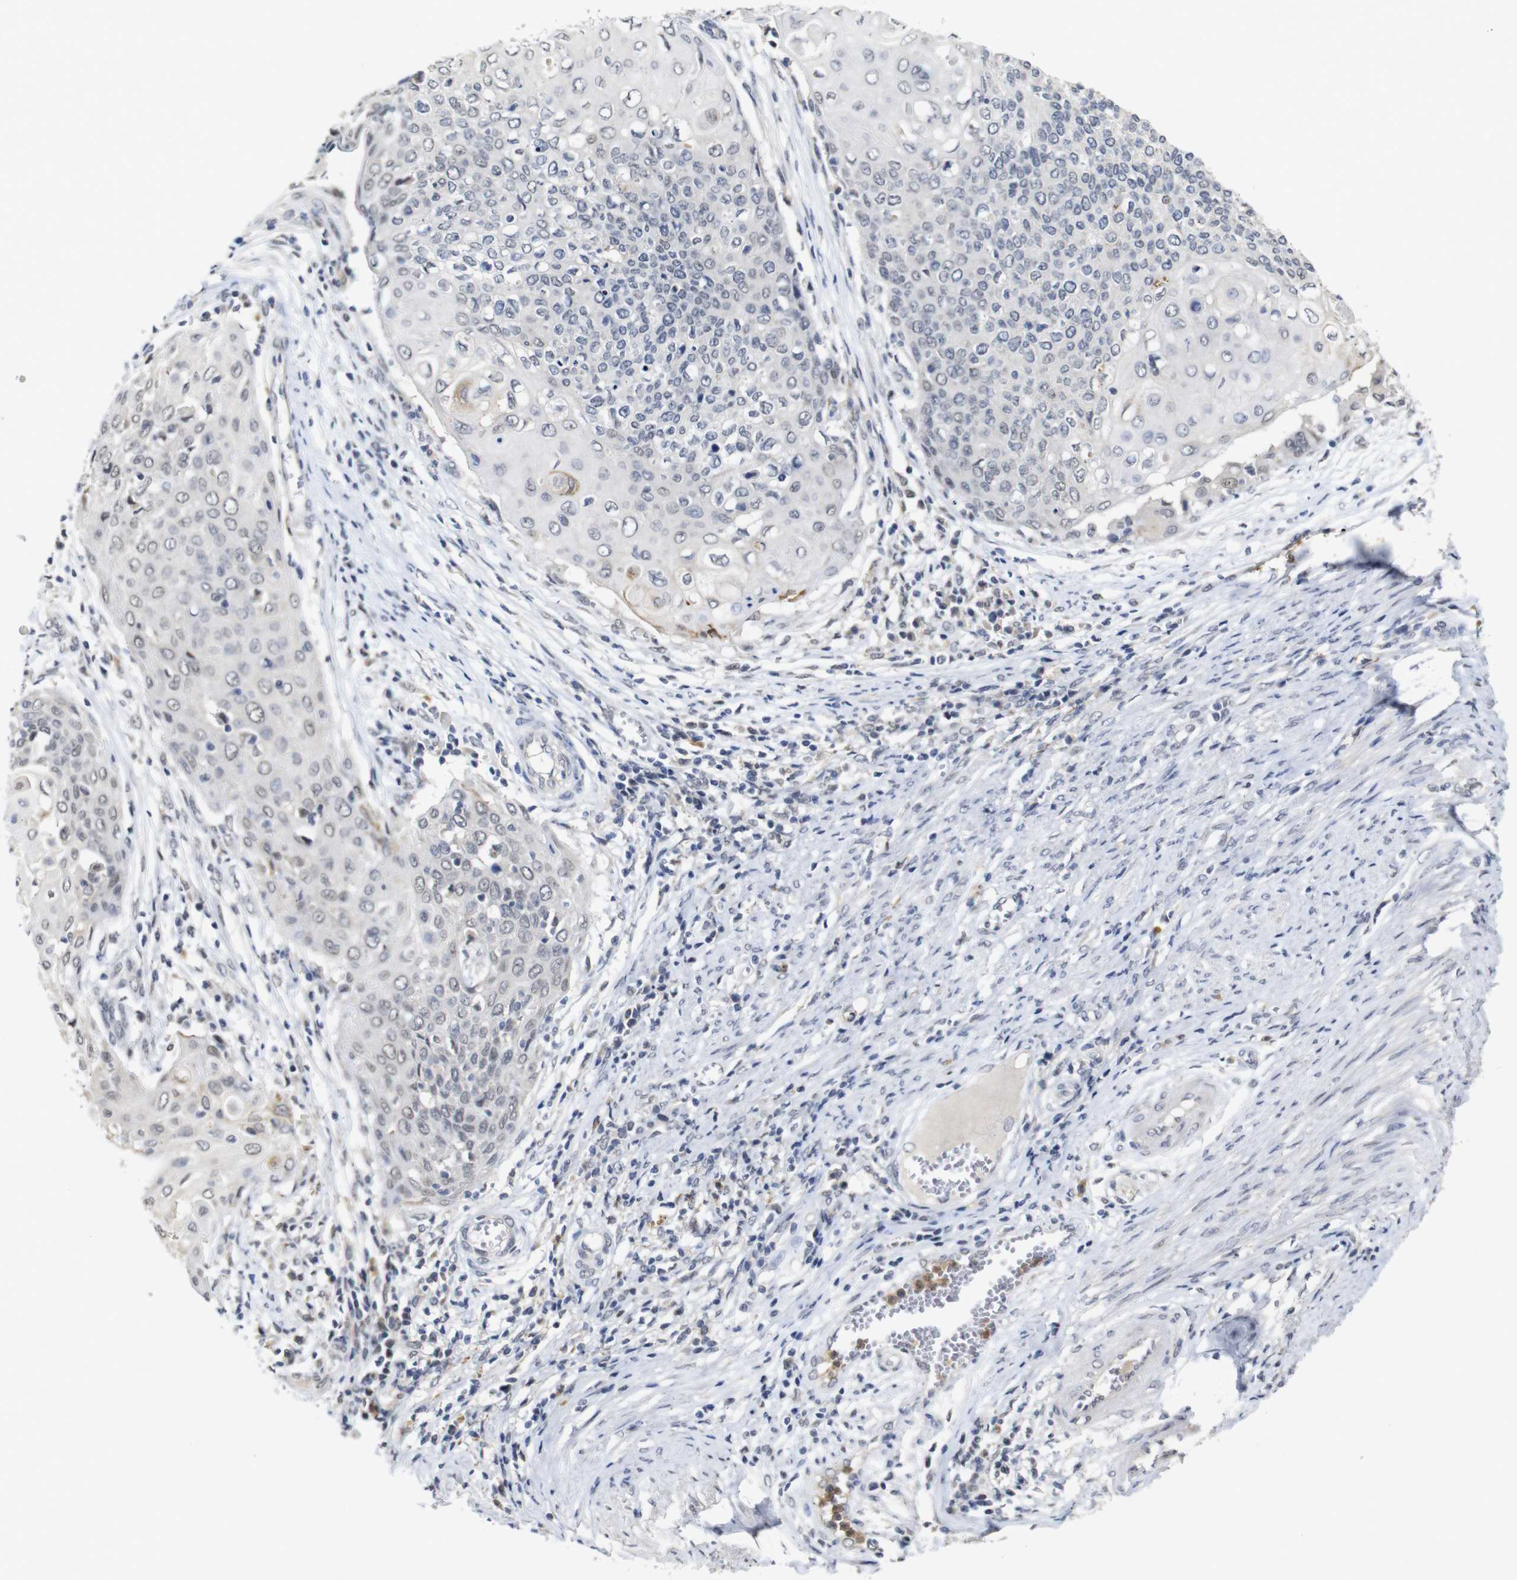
{"staining": {"intensity": "negative", "quantity": "none", "location": "none"}, "tissue": "cervical cancer", "cell_type": "Tumor cells", "image_type": "cancer", "snomed": [{"axis": "morphology", "description": "Squamous cell carcinoma, NOS"}, {"axis": "topography", "description": "Cervix"}], "caption": "Immunohistochemistry photomicrograph of human cervical squamous cell carcinoma stained for a protein (brown), which shows no staining in tumor cells.", "gene": "NTRK3", "patient": {"sex": "female", "age": 39}}